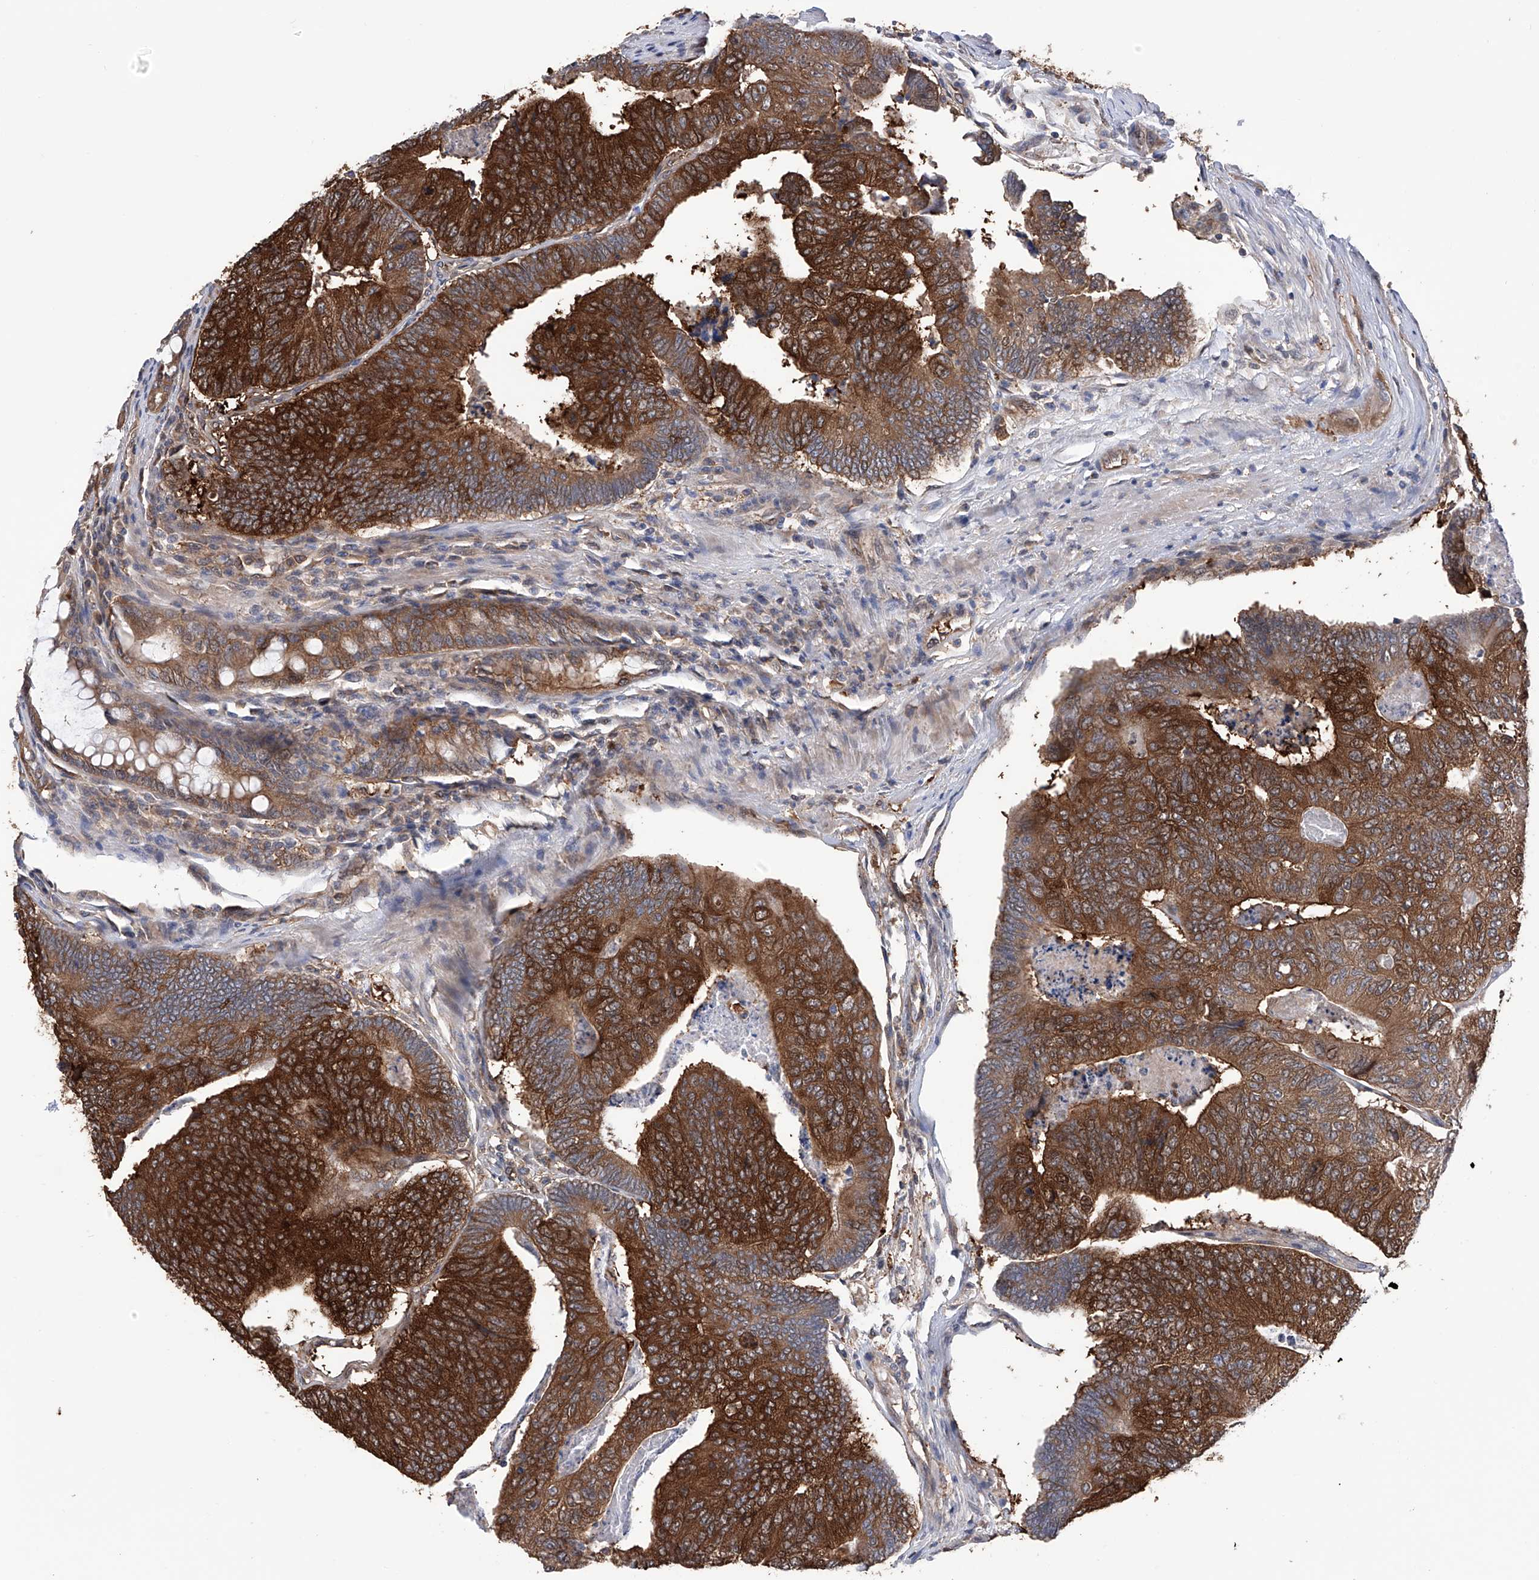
{"staining": {"intensity": "strong", "quantity": ">75%", "location": "cytoplasmic/membranous"}, "tissue": "colorectal cancer", "cell_type": "Tumor cells", "image_type": "cancer", "snomed": [{"axis": "morphology", "description": "Adenocarcinoma, NOS"}, {"axis": "topography", "description": "Colon"}], "caption": "Immunohistochemistry (IHC) of human colorectal cancer demonstrates high levels of strong cytoplasmic/membranous staining in approximately >75% of tumor cells. (brown staining indicates protein expression, while blue staining denotes nuclei).", "gene": "NUDT17", "patient": {"sex": "female", "age": 67}}